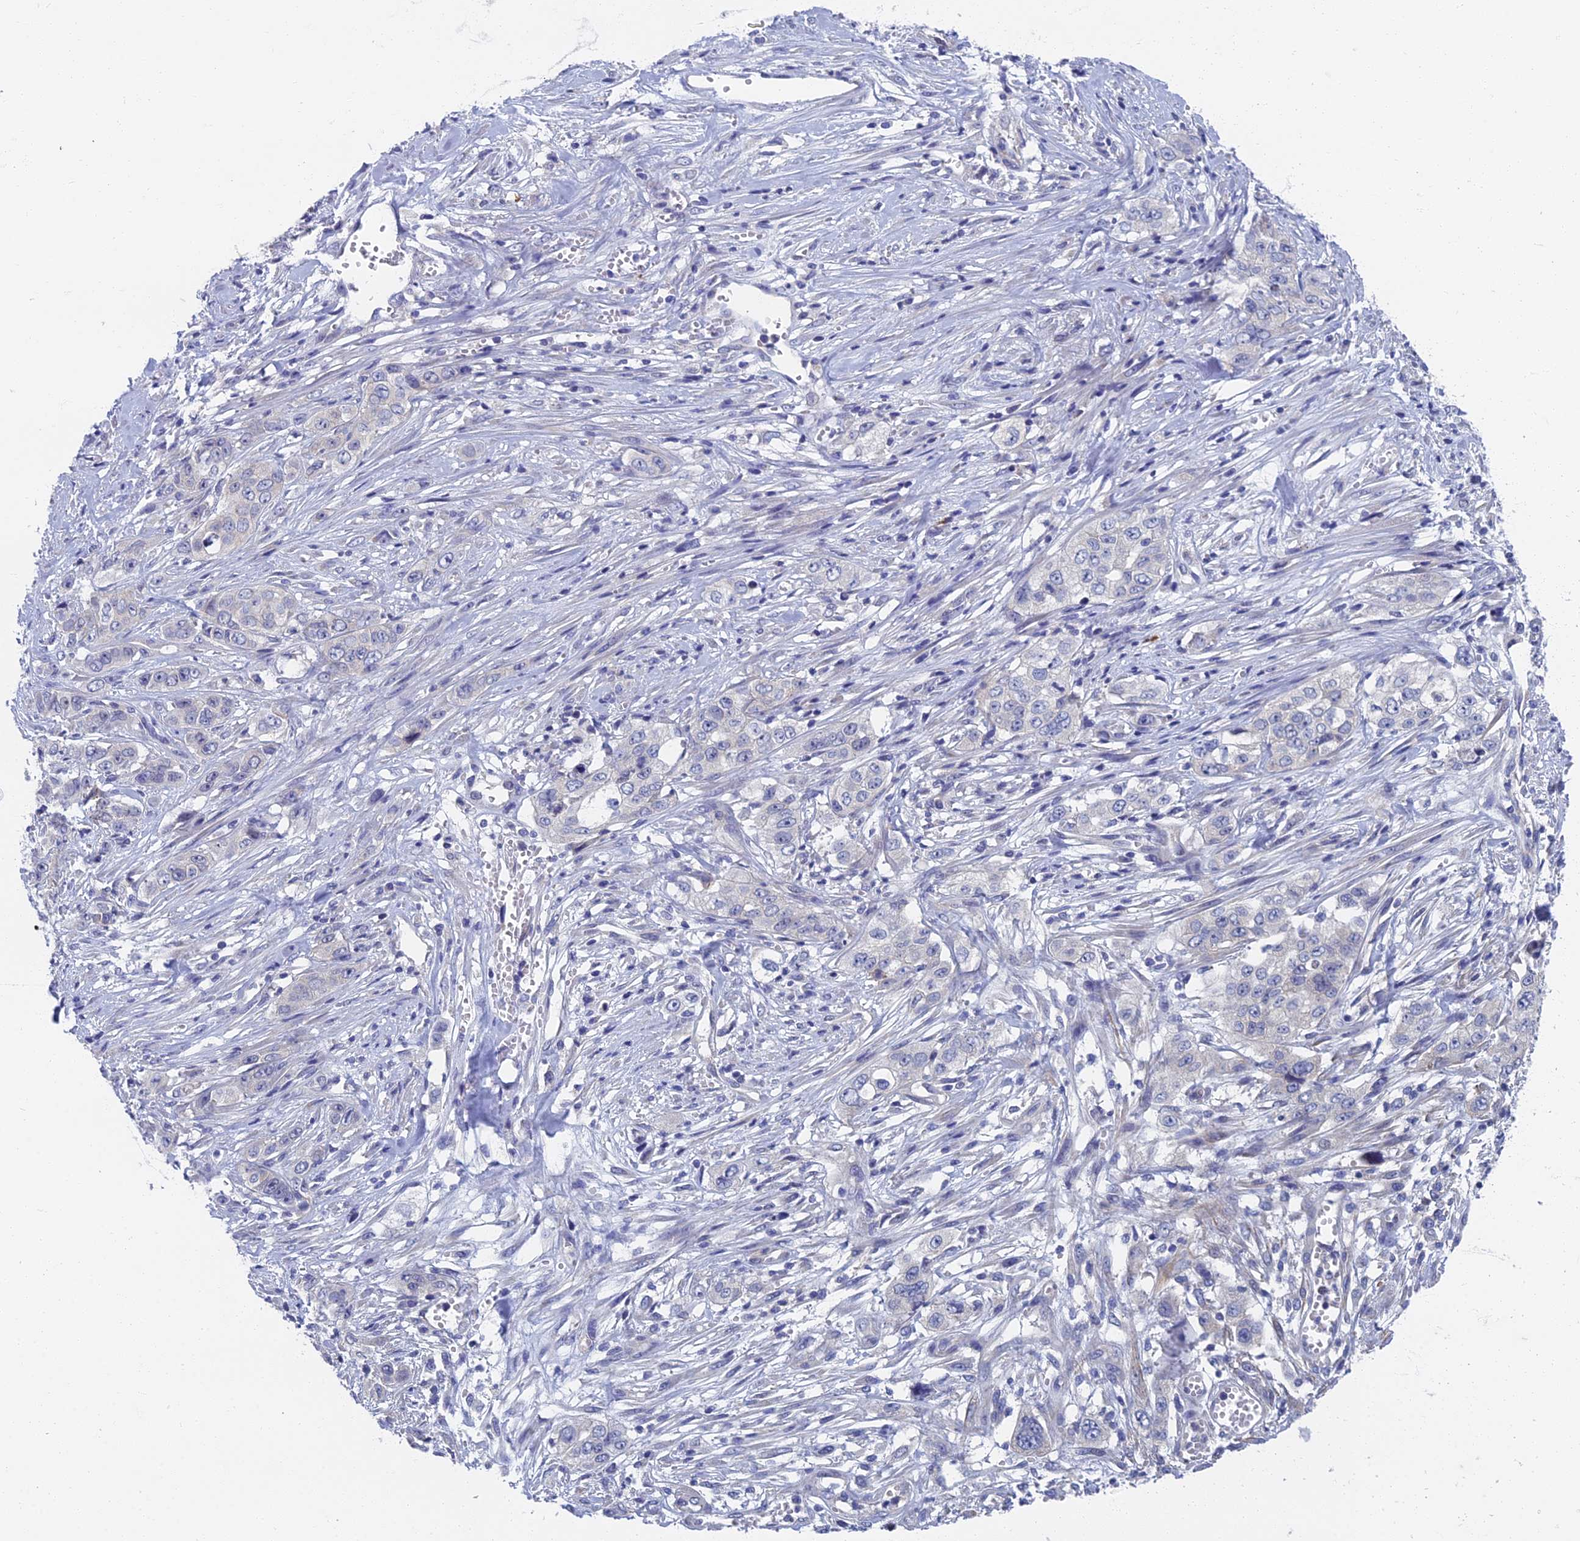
{"staining": {"intensity": "negative", "quantity": "none", "location": "none"}, "tissue": "stomach cancer", "cell_type": "Tumor cells", "image_type": "cancer", "snomed": [{"axis": "morphology", "description": "Adenocarcinoma, NOS"}, {"axis": "topography", "description": "Stomach, upper"}], "caption": "Tumor cells show no significant staining in stomach adenocarcinoma.", "gene": "SPIN4", "patient": {"sex": "male", "age": 62}}